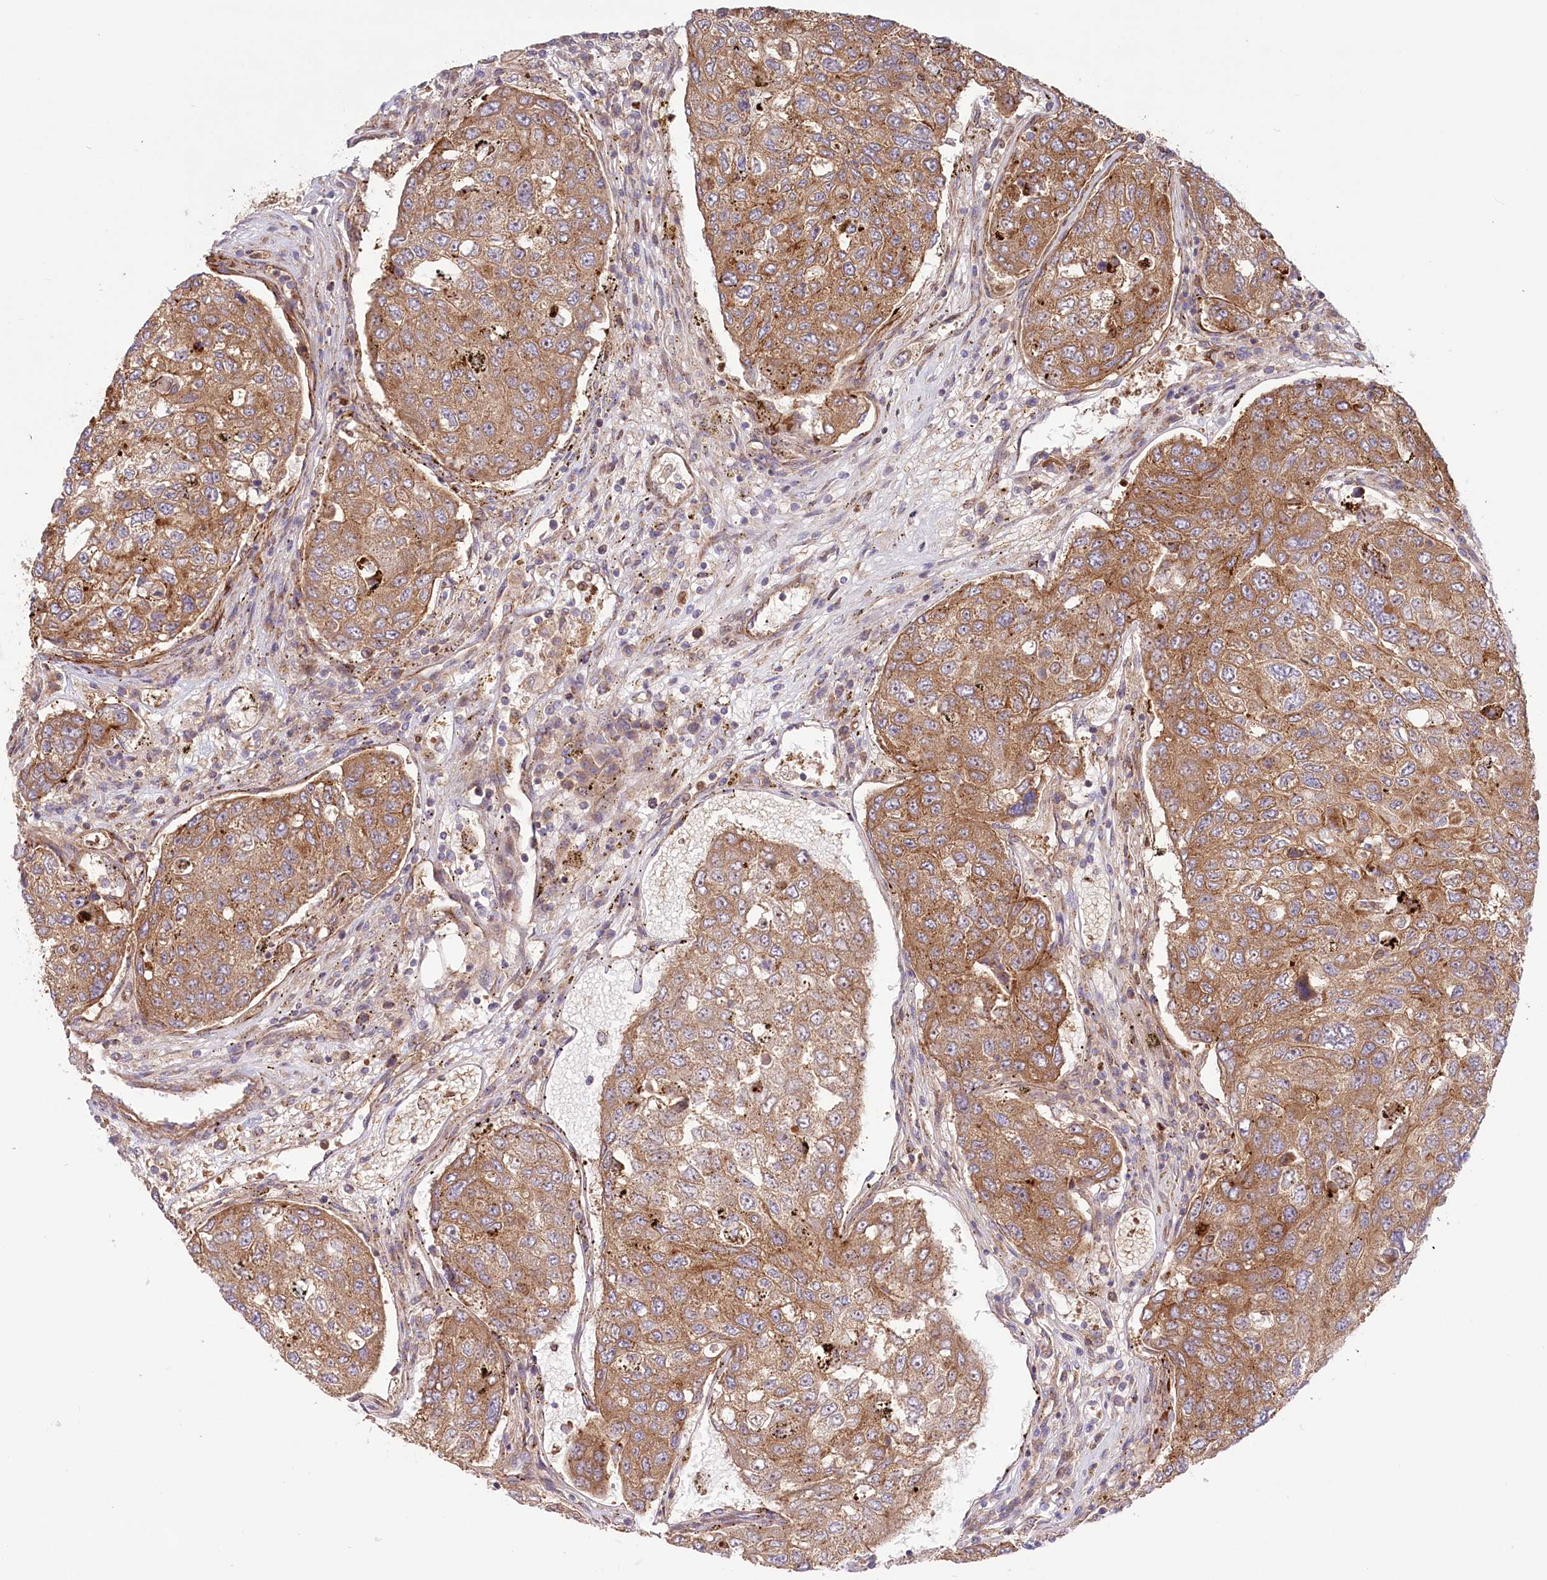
{"staining": {"intensity": "moderate", "quantity": ">75%", "location": "cytoplasmic/membranous"}, "tissue": "urothelial cancer", "cell_type": "Tumor cells", "image_type": "cancer", "snomed": [{"axis": "morphology", "description": "Urothelial carcinoma, High grade"}, {"axis": "topography", "description": "Lymph node"}, {"axis": "topography", "description": "Urinary bladder"}], "caption": "Immunohistochemistry histopathology image of high-grade urothelial carcinoma stained for a protein (brown), which displays medium levels of moderate cytoplasmic/membranous staining in approximately >75% of tumor cells.", "gene": "COMMD3", "patient": {"sex": "male", "age": 51}}